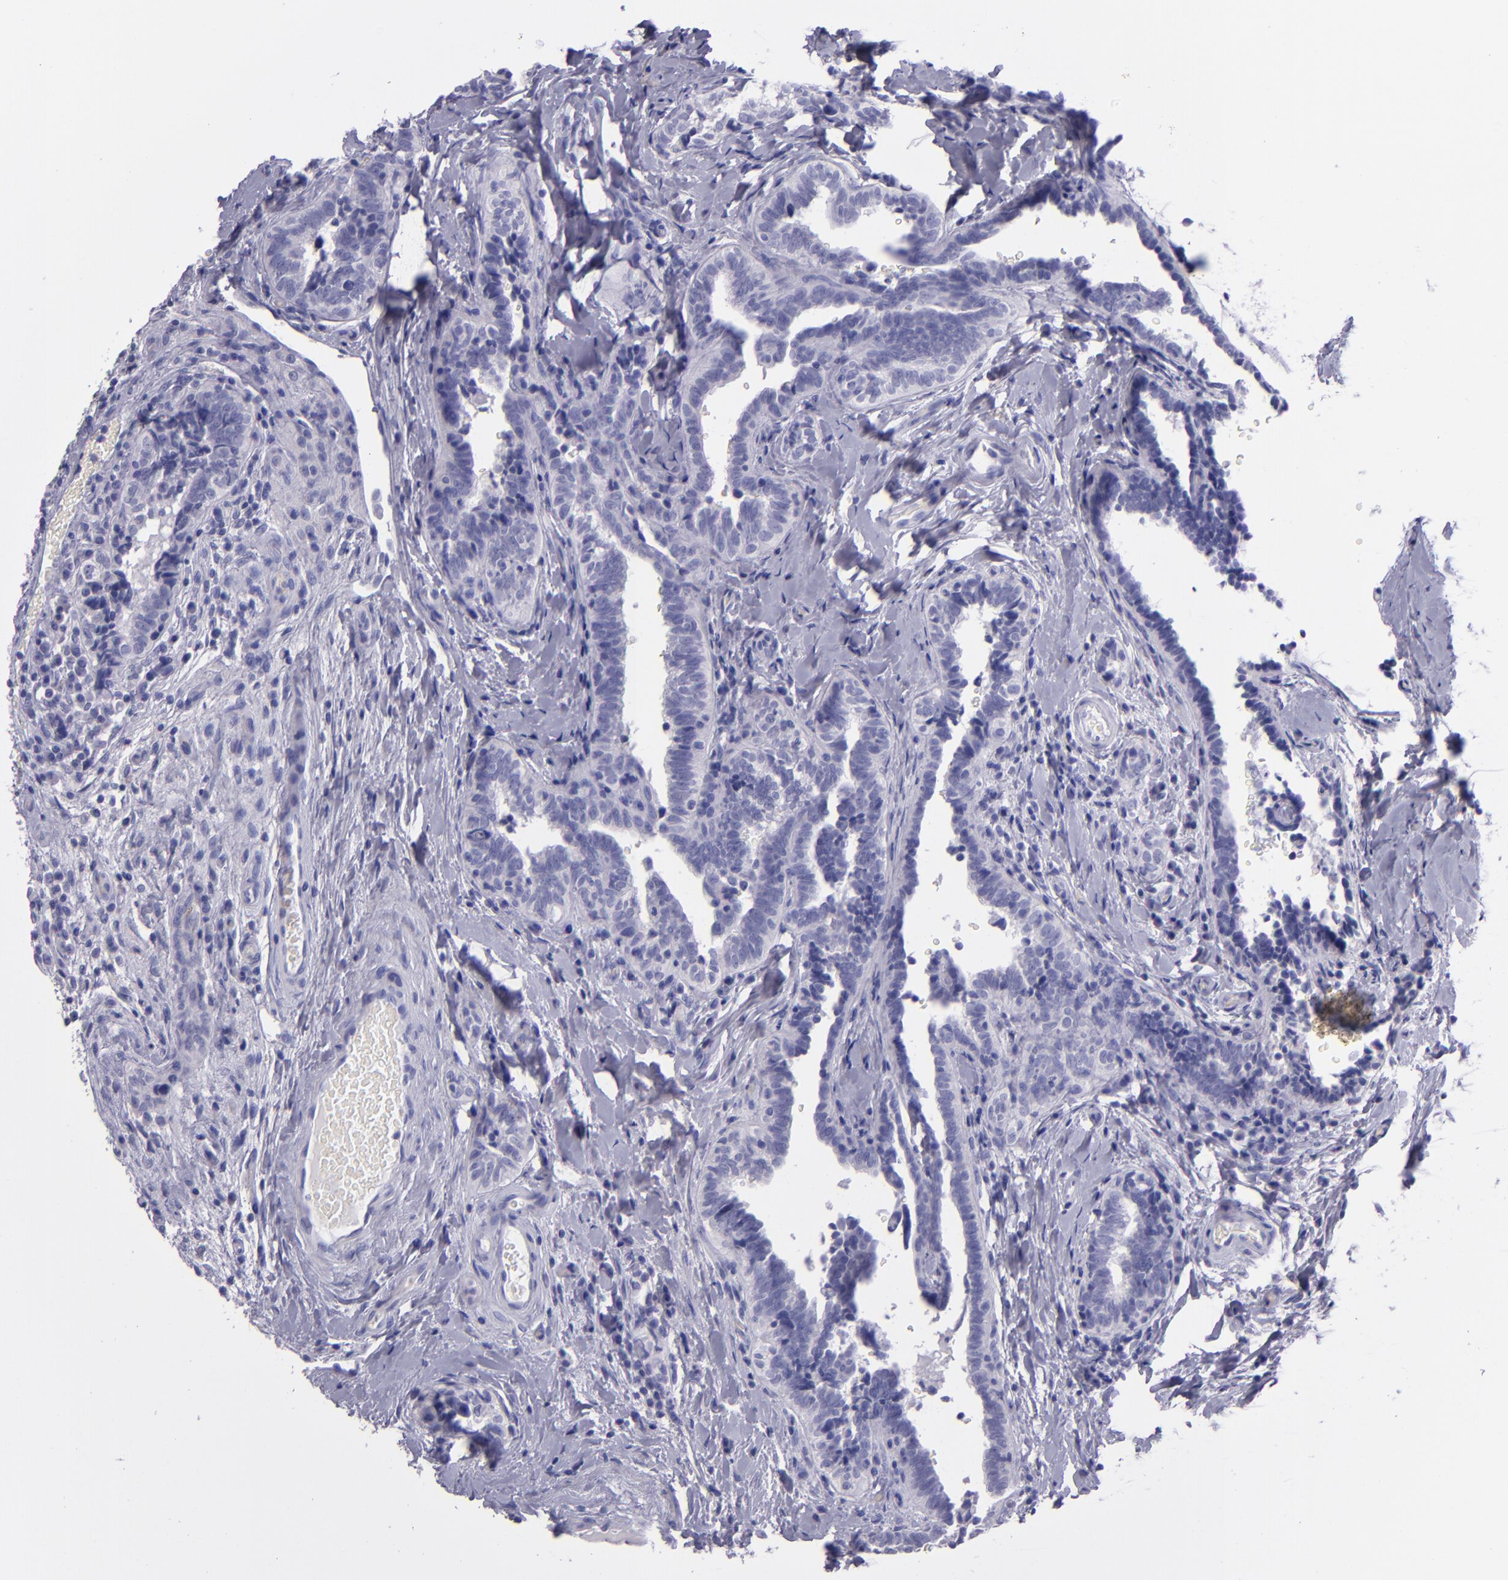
{"staining": {"intensity": "negative", "quantity": "none", "location": "none"}, "tissue": "testis cancer", "cell_type": "Tumor cells", "image_type": "cancer", "snomed": [{"axis": "morphology", "description": "Seminoma, NOS"}, {"axis": "topography", "description": "Testis"}], "caption": "IHC photomicrograph of testis seminoma stained for a protein (brown), which shows no expression in tumor cells.", "gene": "TNNT3", "patient": {"sex": "male", "age": 32}}